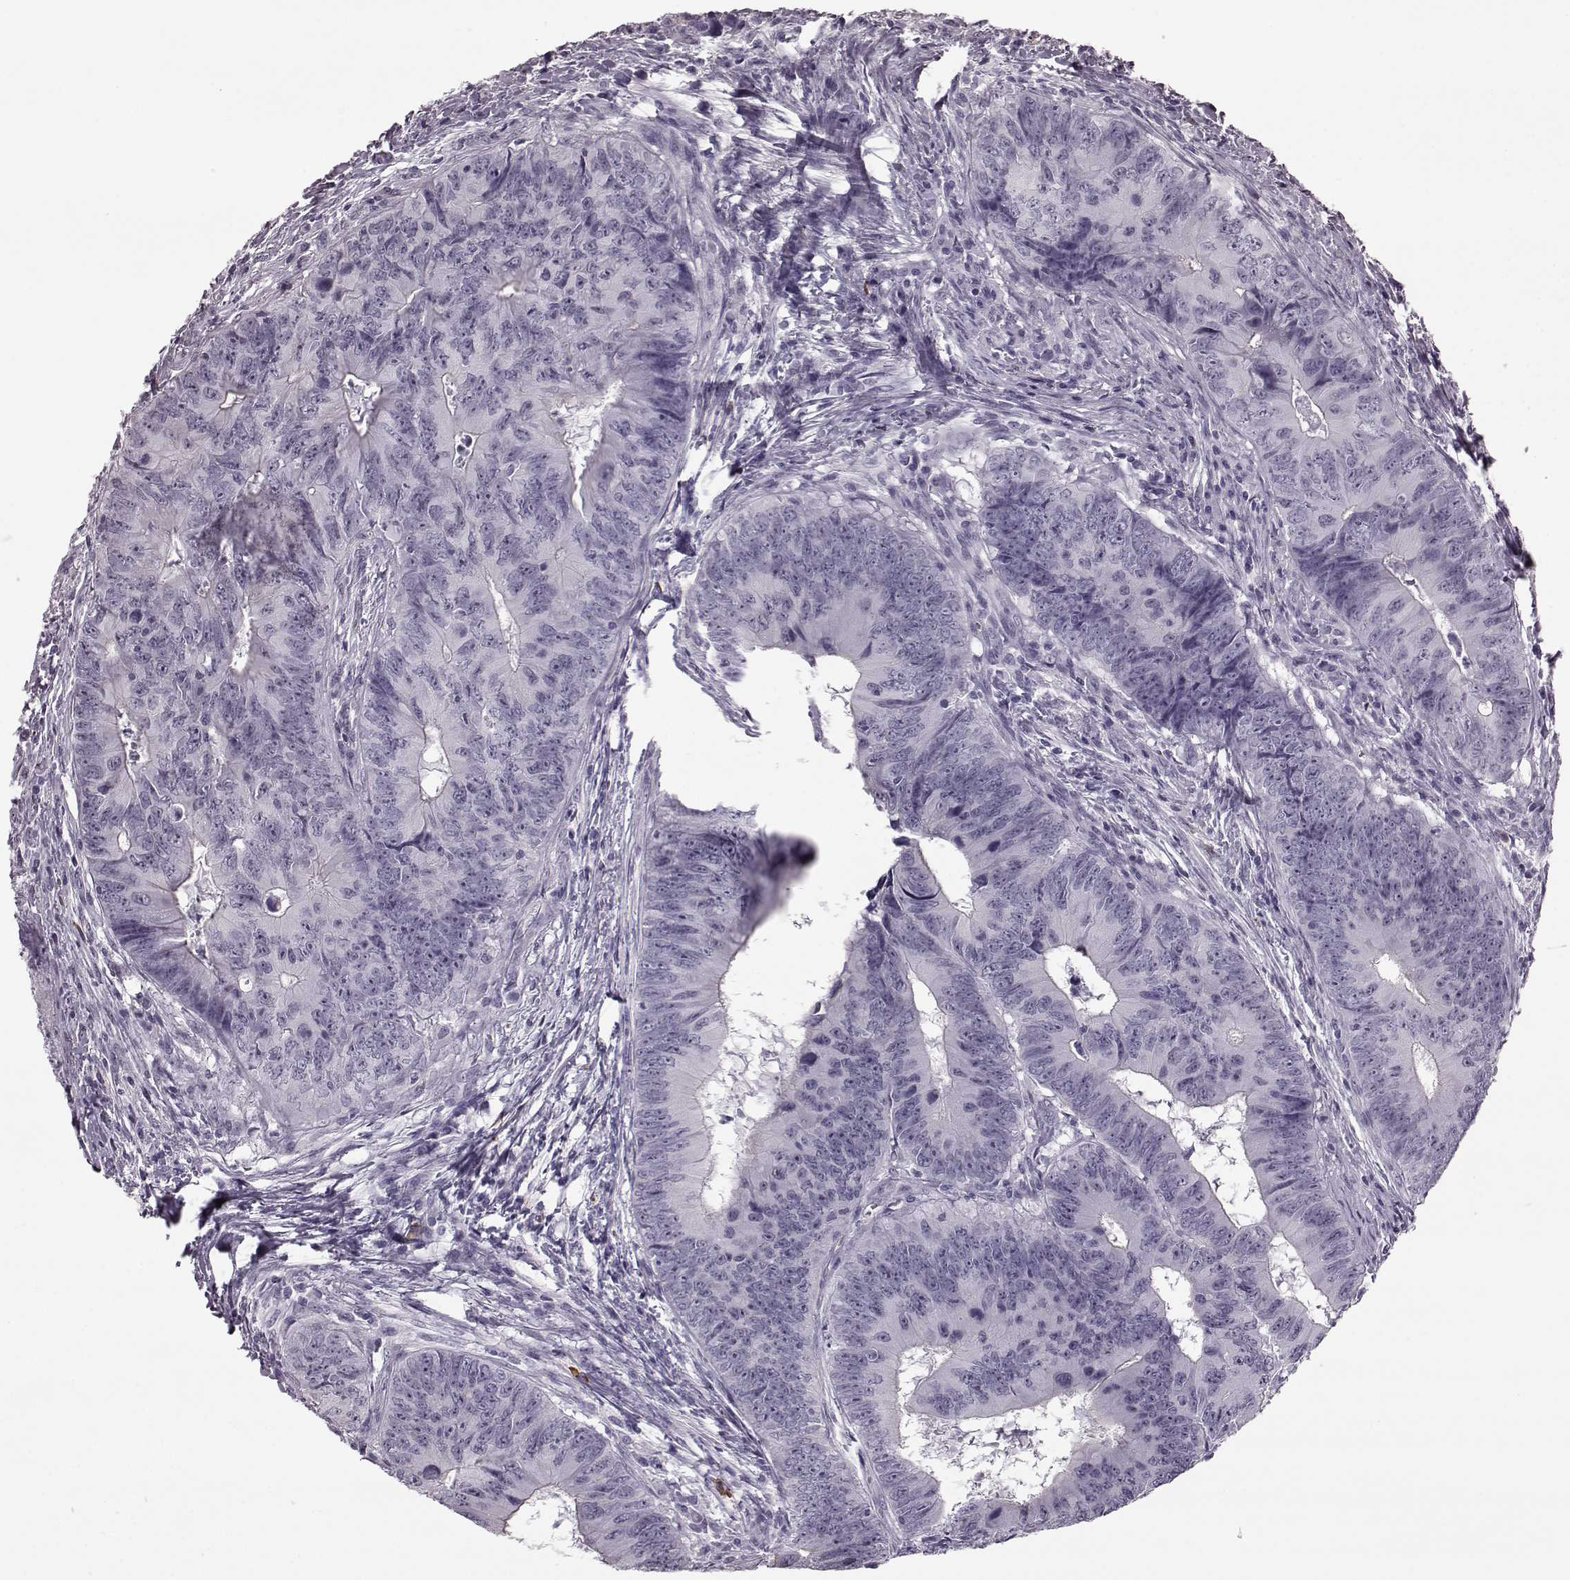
{"staining": {"intensity": "negative", "quantity": "none", "location": "none"}, "tissue": "colorectal cancer", "cell_type": "Tumor cells", "image_type": "cancer", "snomed": [{"axis": "morphology", "description": "Adenocarcinoma, NOS"}, {"axis": "topography", "description": "Colon"}], "caption": "Colorectal cancer was stained to show a protein in brown. There is no significant expression in tumor cells. The staining is performed using DAB brown chromogen with nuclei counter-stained in using hematoxylin.", "gene": "PRPH2", "patient": {"sex": "female", "age": 82}}